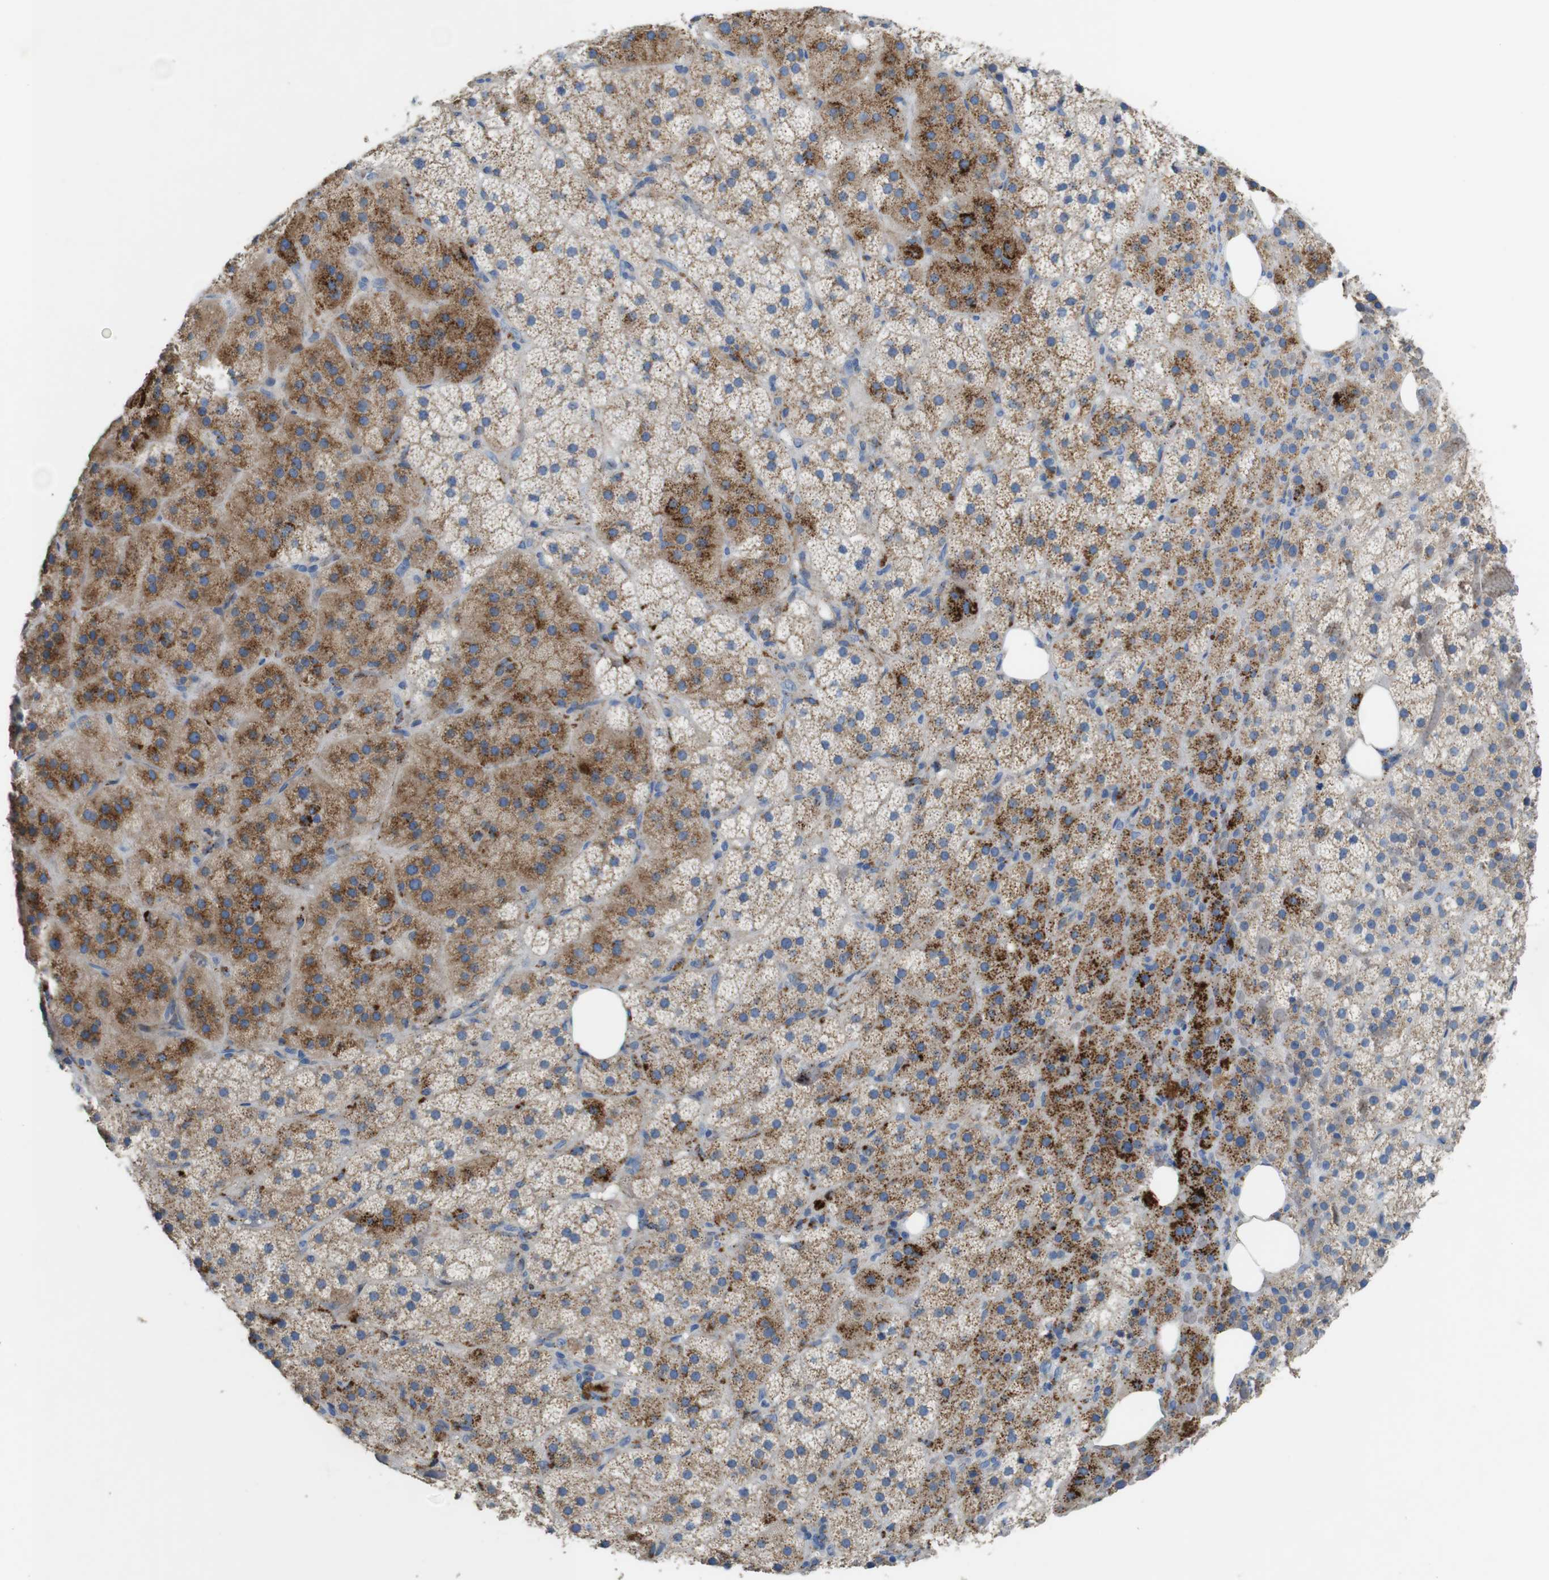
{"staining": {"intensity": "moderate", "quantity": ">75%", "location": "cytoplasmic/membranous"}, "tissue": "adrenal gland", "cell_type": "Glandular cells", "image_type": "normal", "snomed": [{"axis": "morphology", "description": "Normal tissue, NOS"}, {"axis": "topography", "description": "Adrenal gland"}], "caption": "Moderate cytoplasmic/membranous protein staining is appreciated in about >75% of glandular cells in adrenal gland.", "gene": "NHLRC3", "patient": {"sex": "female", "age": 59}}